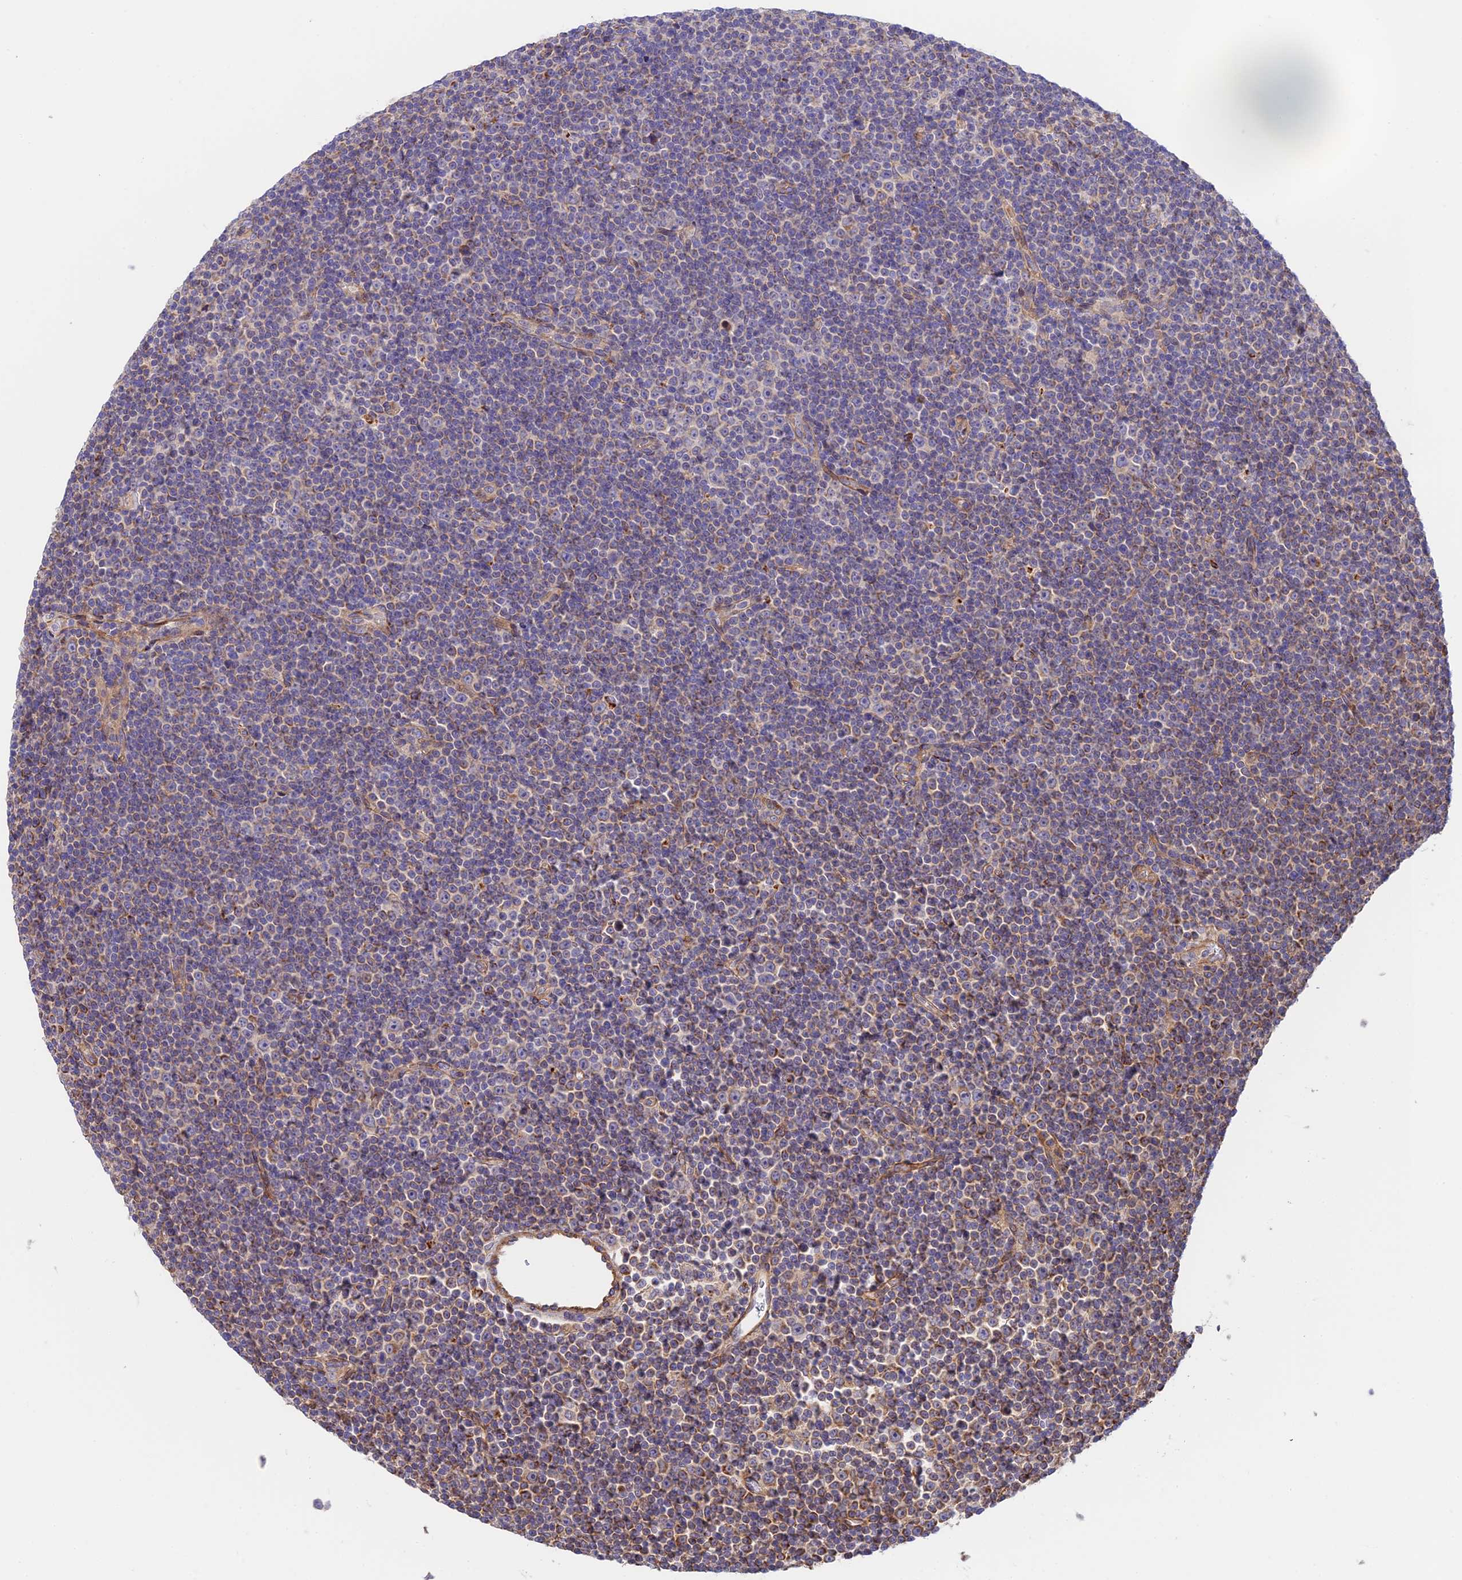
{"staining": {"intensity": "weak", "quantity": "<25%", "location": "cytoplasmic/membranous"}, "tissue": "lymphoma", "cell_type": "Tumor cells", "image_type": "cancer", "snomed": [{"axis": "morphology", "description": "Malignant lymphoma, non-Hodgkin's type, Low grade"}, {"axis": "topography", "description": "Lymph node"}], "caption": "IHC of human low-grade malignant lymphoma, non-Hodgkin's type shows no staining in tumor cells.", "gene": "VPS13C", "patient": {"sex": "female", "age": 67}}